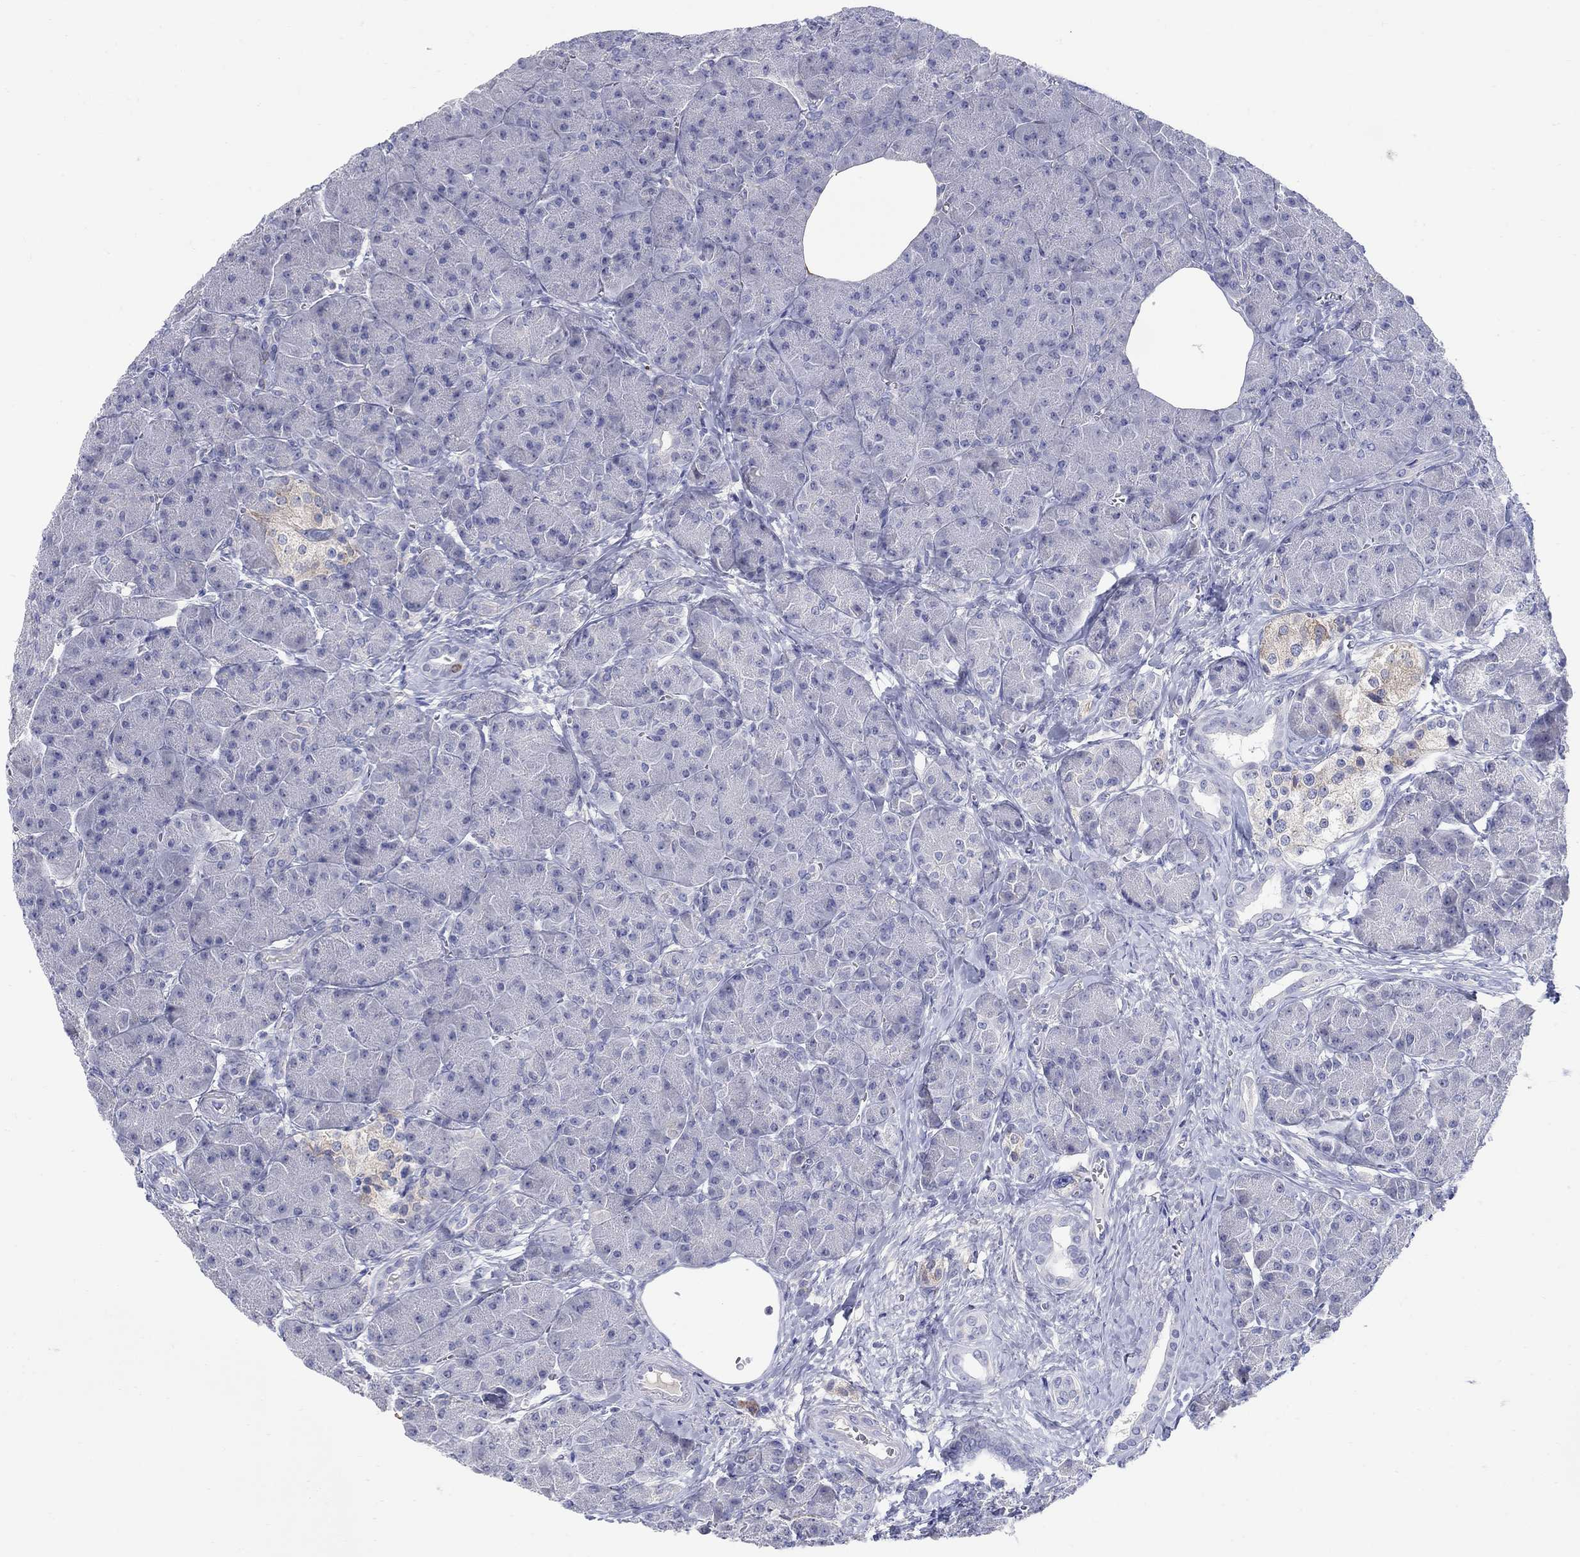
{"staining": {"intensity": "negative", "quantity": "none", "location": "none"}, "tissue": "pancreas", "cell_type": "Exocrine glandular cells", "image_type": "normal", "snomed": [{"axis": "morphology", "description": "Normal tissue, NOS"}, {"axis": "topography", "description": "Pancreas"}], "caption": "Immunohistochemical staining of normal human pancreas shows no significant expression in exocrine glandular cells.", "gene": "REEP2", "patient": {"sex": "male", "age": 61}}